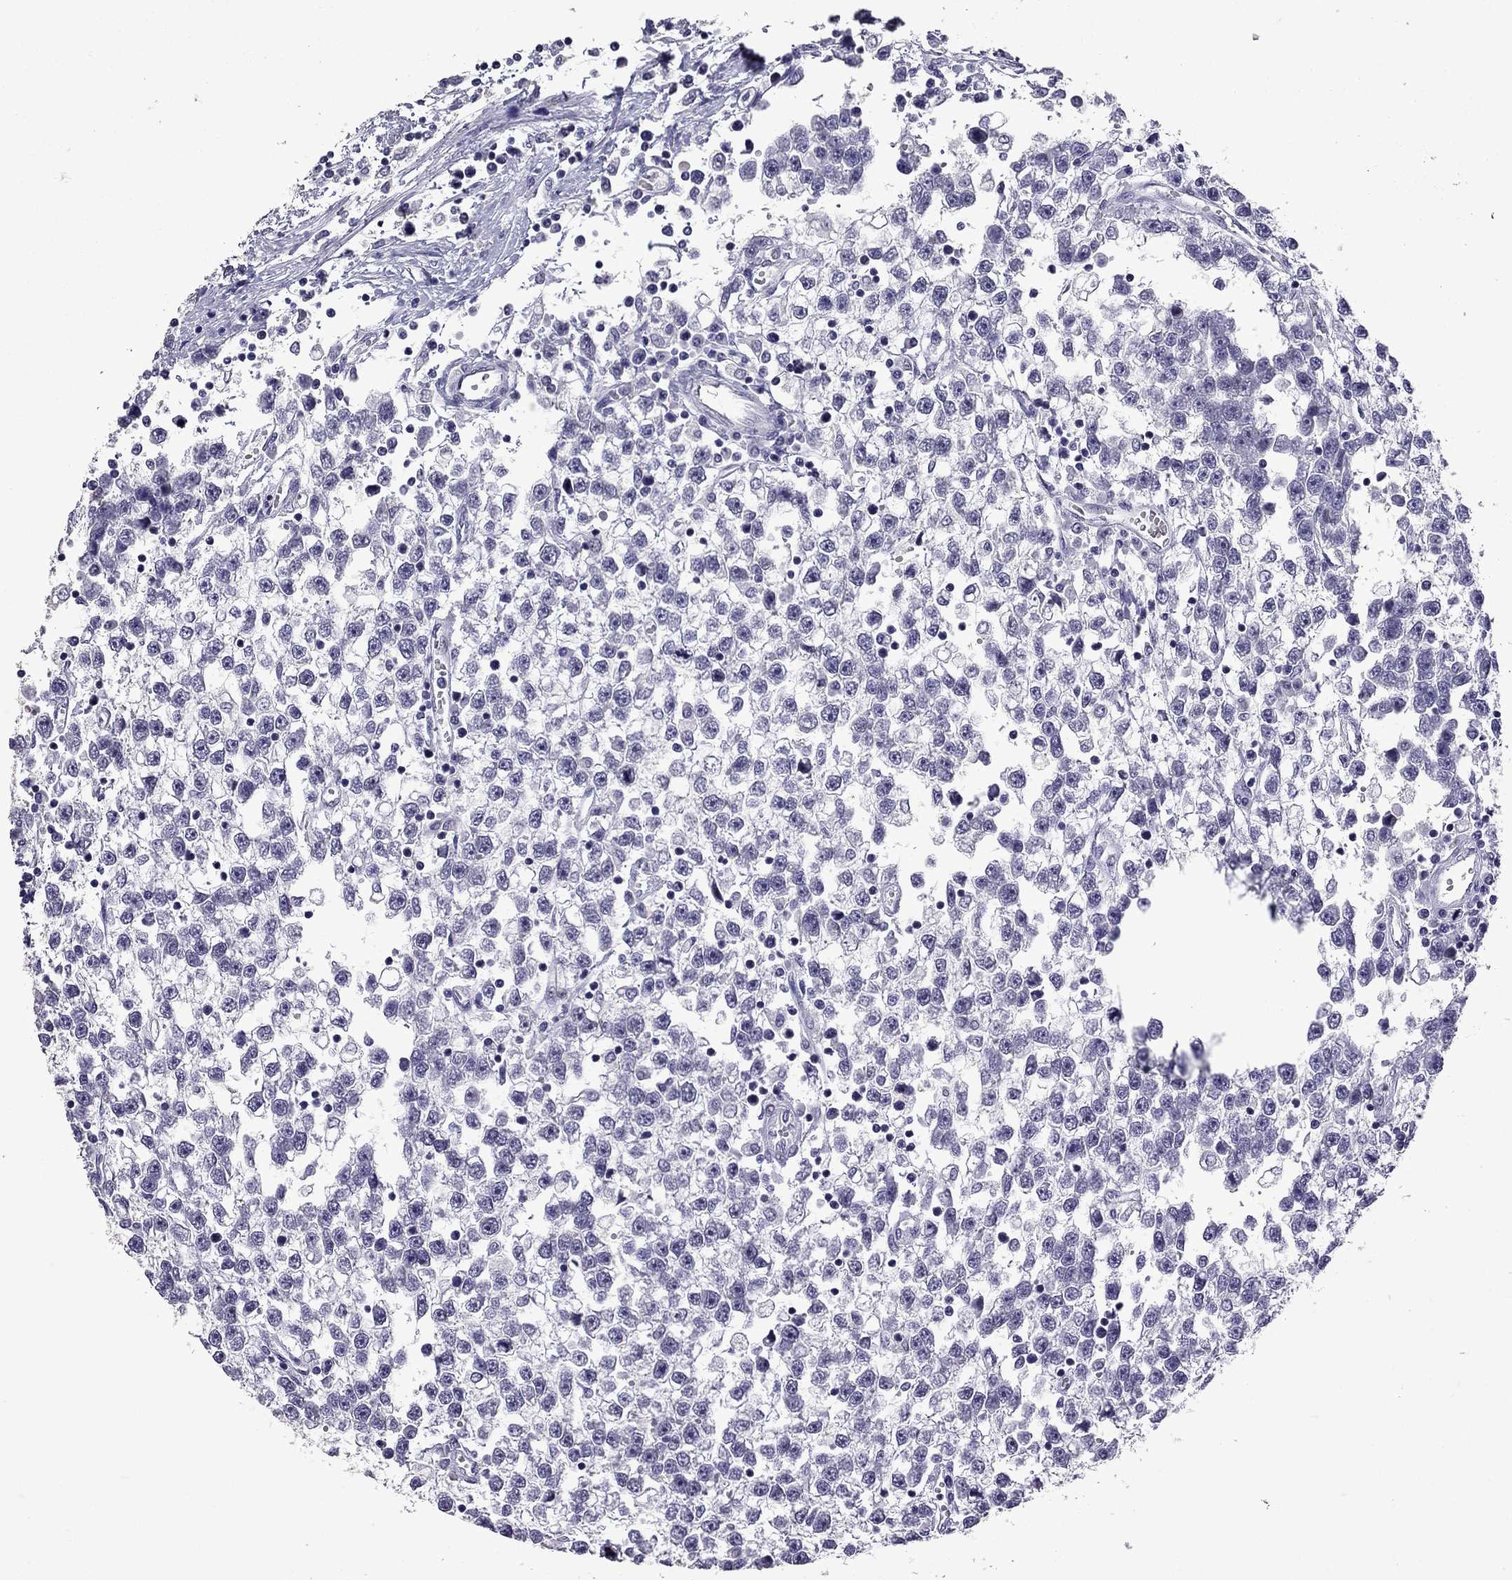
{"staining": {"intensity": "negative", "quantity": "none", "location": "none"}, "tissue": "testis cancer", "cell_type": "Tumor cells", "image_type": "cancer", "snomed": [{"axis": "morphology", "description": "Seminoma, NOS"}, {"axis": "topography", "description": "Testis"}], "caption": "Micrograph shows no significant protein staining in tumor cells of testis cancer (seminoma).", "gene": "TTN", "patient": {"sex": "male", "age": 34}}